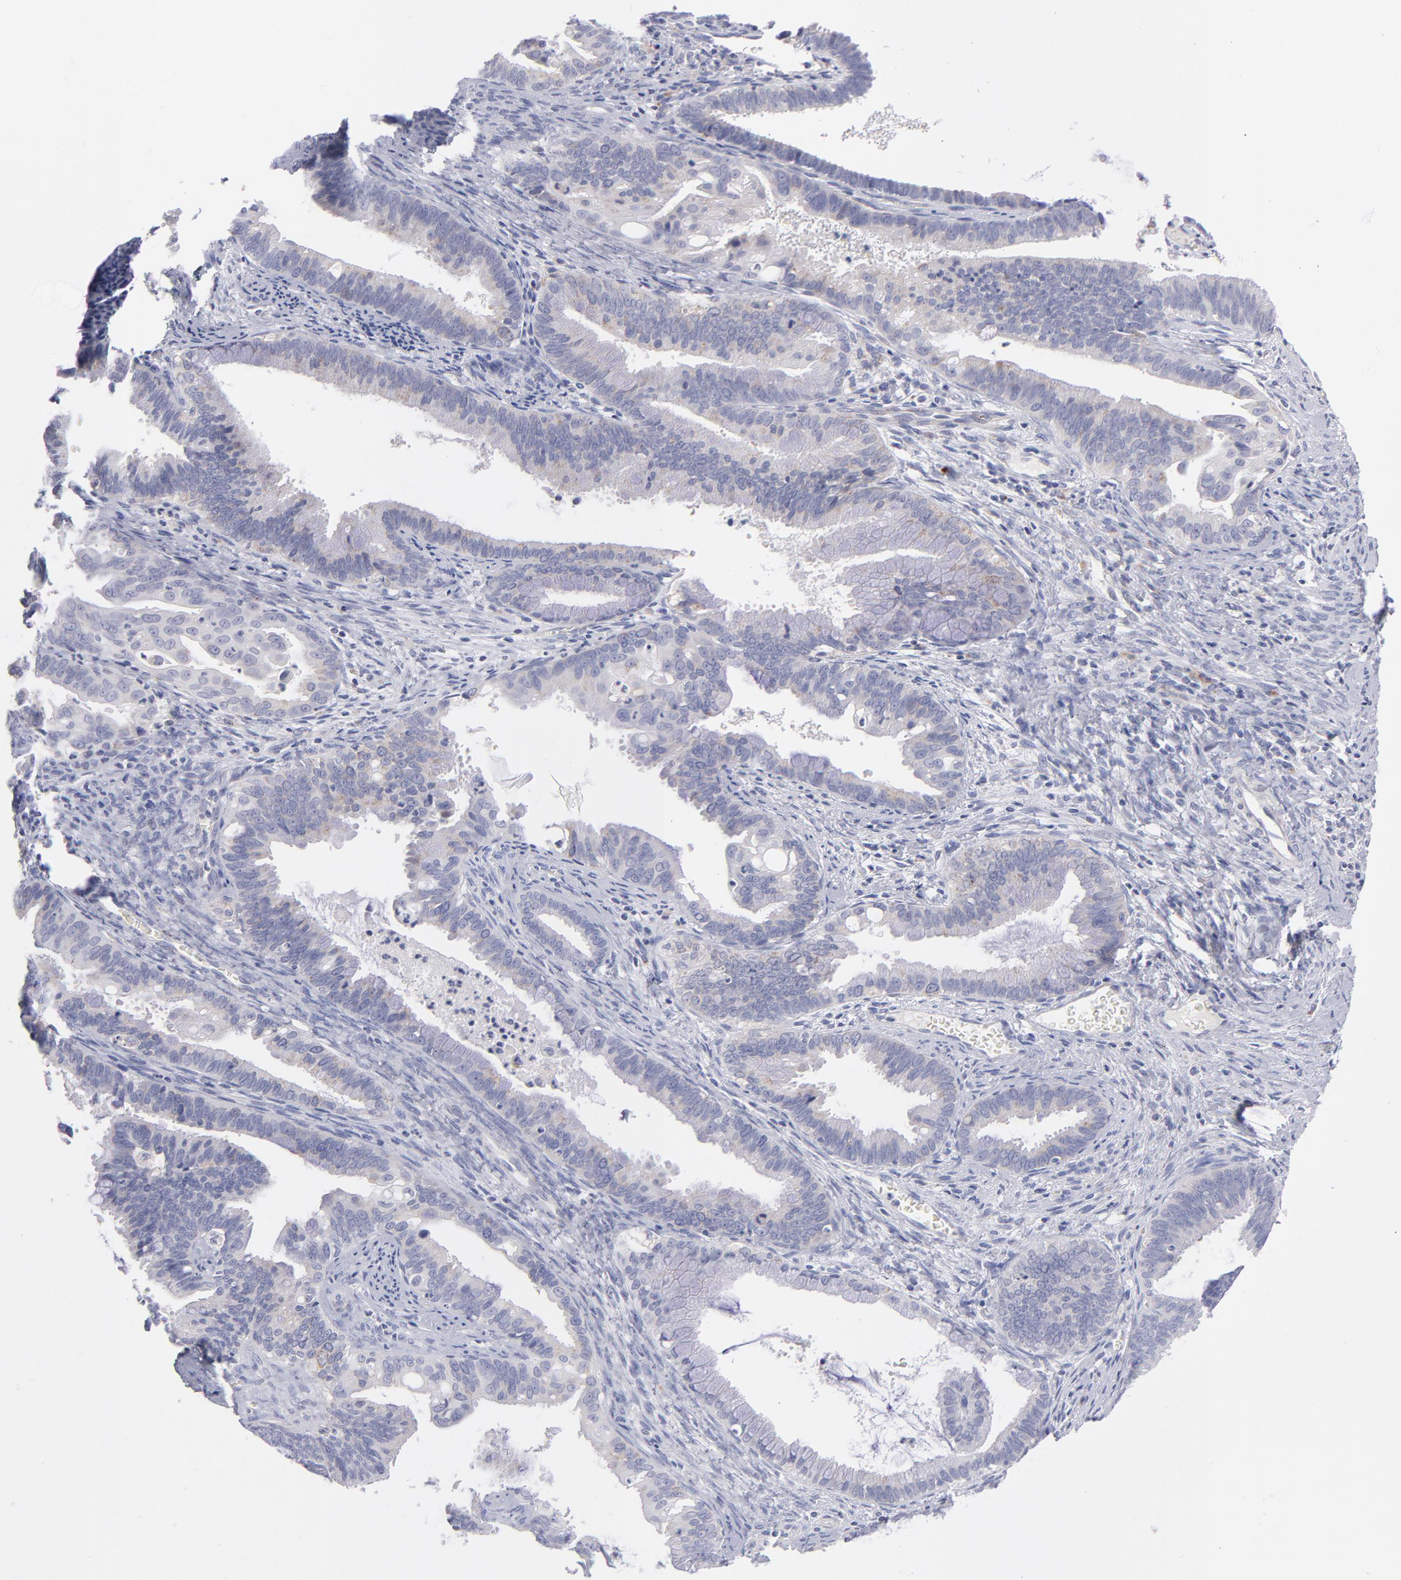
{"staining": {"intensity": "moderate", "quantity": "<25%", "location": "cytoplasmic/membranous"}, "tissue": "cervical cancer", "cell_type": "Tumor cells", "image_type": "cancer", "snomed": [{"axis": "morphology", "description": "Adenocarcinoma, NOS"}, {"axis": "topography", "description": "Cervix"}], "caption": "This is an image of immunohistochemistry (IHC) staining of cervical cancer, which shows moderate positivity in the cytoplasmic/membranous of tumor cells.", "gene": "MTHFD2", "patient": {"sex": "female", "age": 47}}